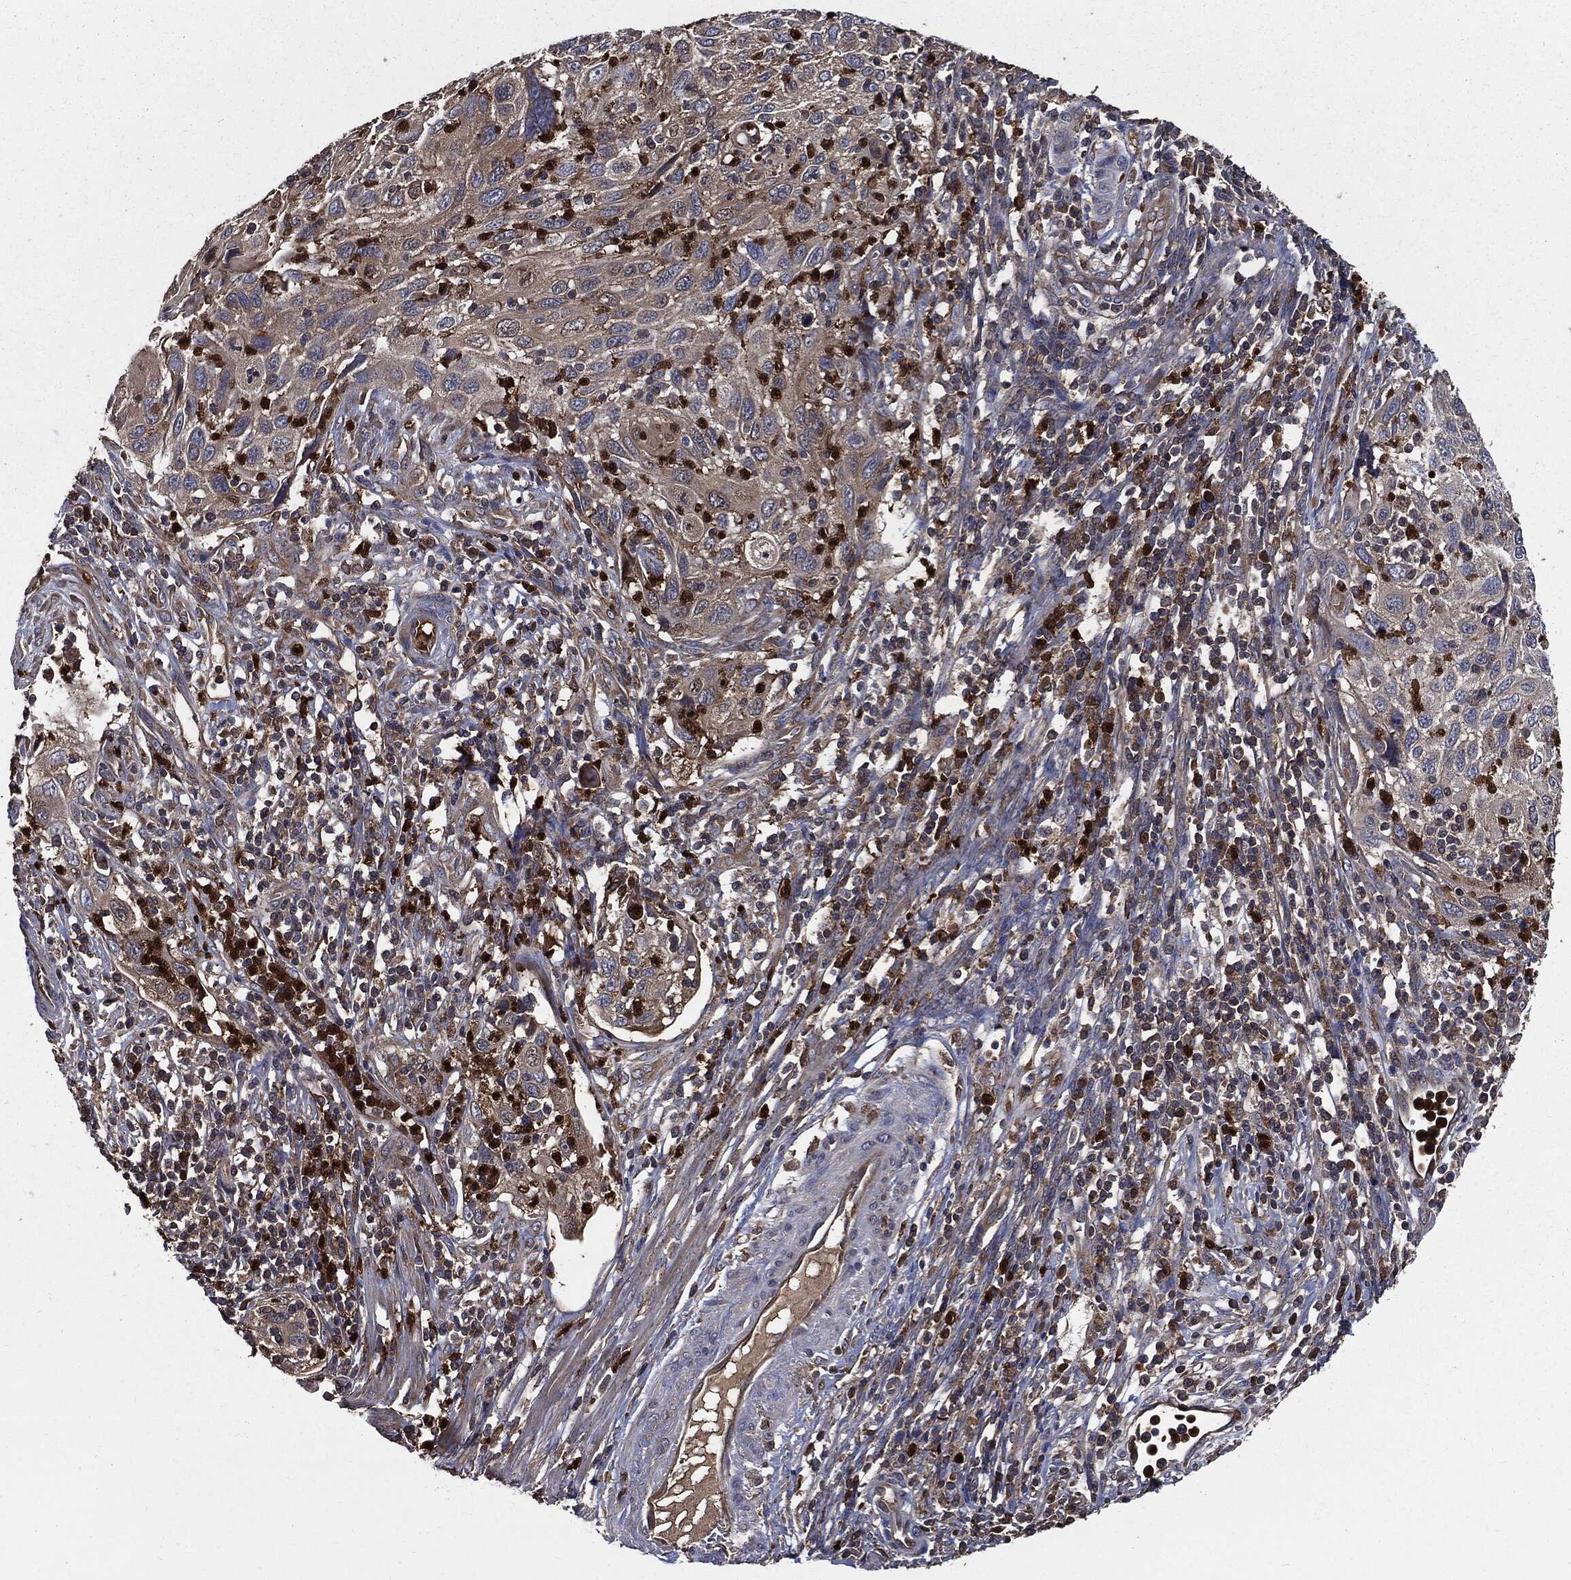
{"staining": {"intensity": "moderate", "quantity": "25%-75%", "location": "cytoplasmic/membranous"}, "tissue": "cervical cancer", "cell_type": "Tumor cells", "image_type": "cancer", "snomed": [{"axis": "morphology", "description": "Squamous cell carcinoma, NOS"}, {"axis": "topography", "description": "Cervix"}], "caption": "A brown stain highlights moderate cytoplasmic/membranous staining of a protein in human cervical cancer (squamous cell carcinoma) tumor cells.", "gene": "PDCD6IP", "patient": {"sex": "female", "age": 70}}